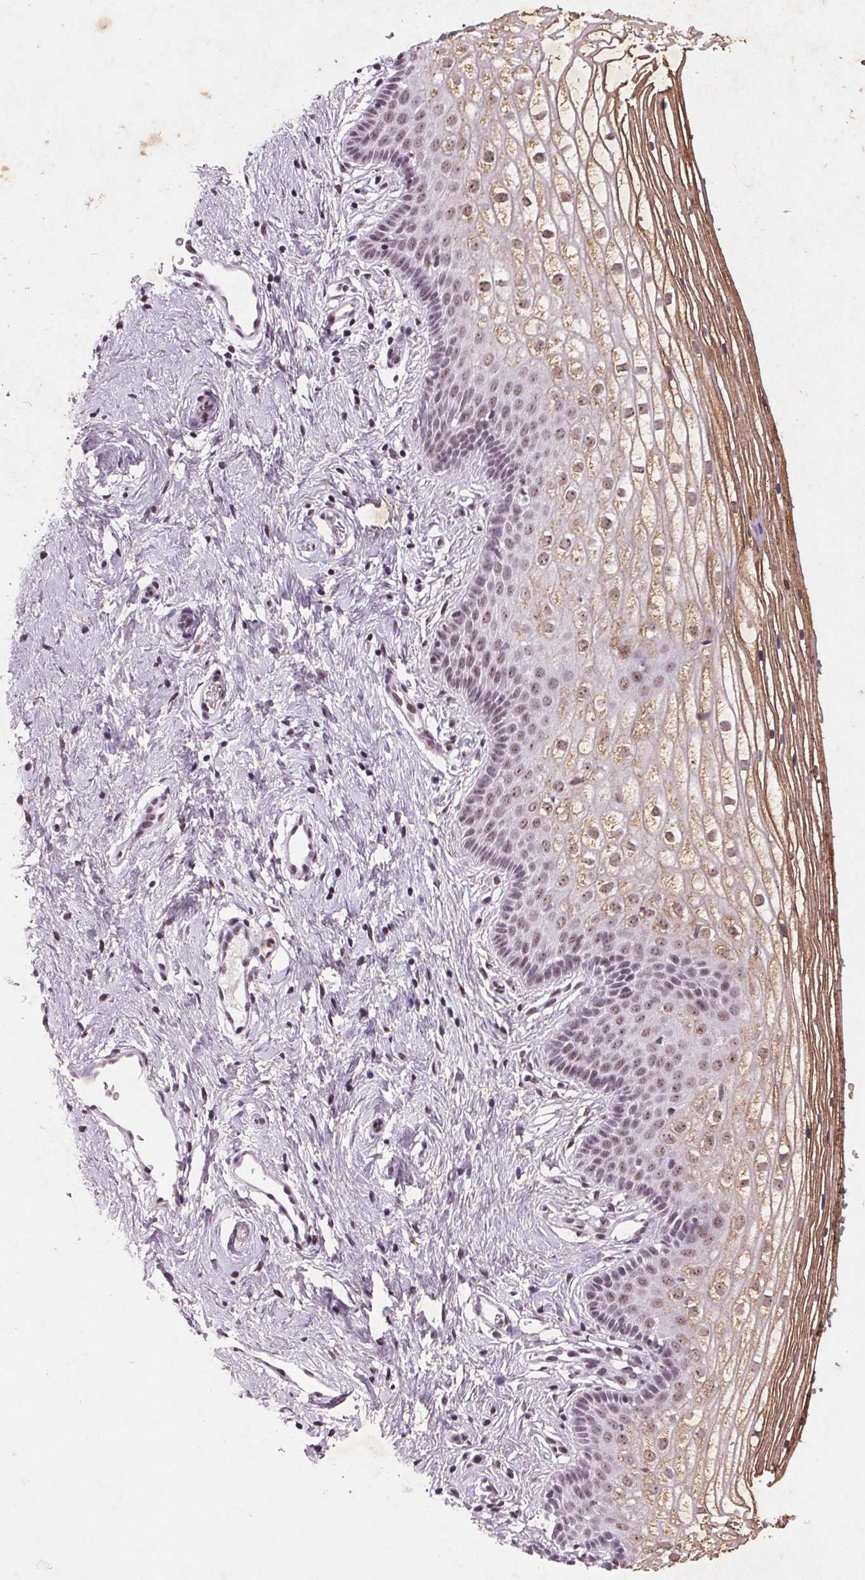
{"staining": {"intensity": "weak", "quantity": ">75%", "location": "nuclear"}, "tissue": "vagina", "cell_type": "Squamous epithelial cells", "image_type": "normal", "snomed": [{"axis": "morphology", "description": "Normal tissue, NOS"}, {"axis": "topography", "description": "Vagina"}], "caption": "The micrograph displays staining of benign vagina, revealing weak nuclear protein positivity (brown color) within squamous epithelial cells. (IHC, brightfield microscopy, high magnification).", "gene": "RPS6KA2", "patient": {"sex": "female", "age": 36}}